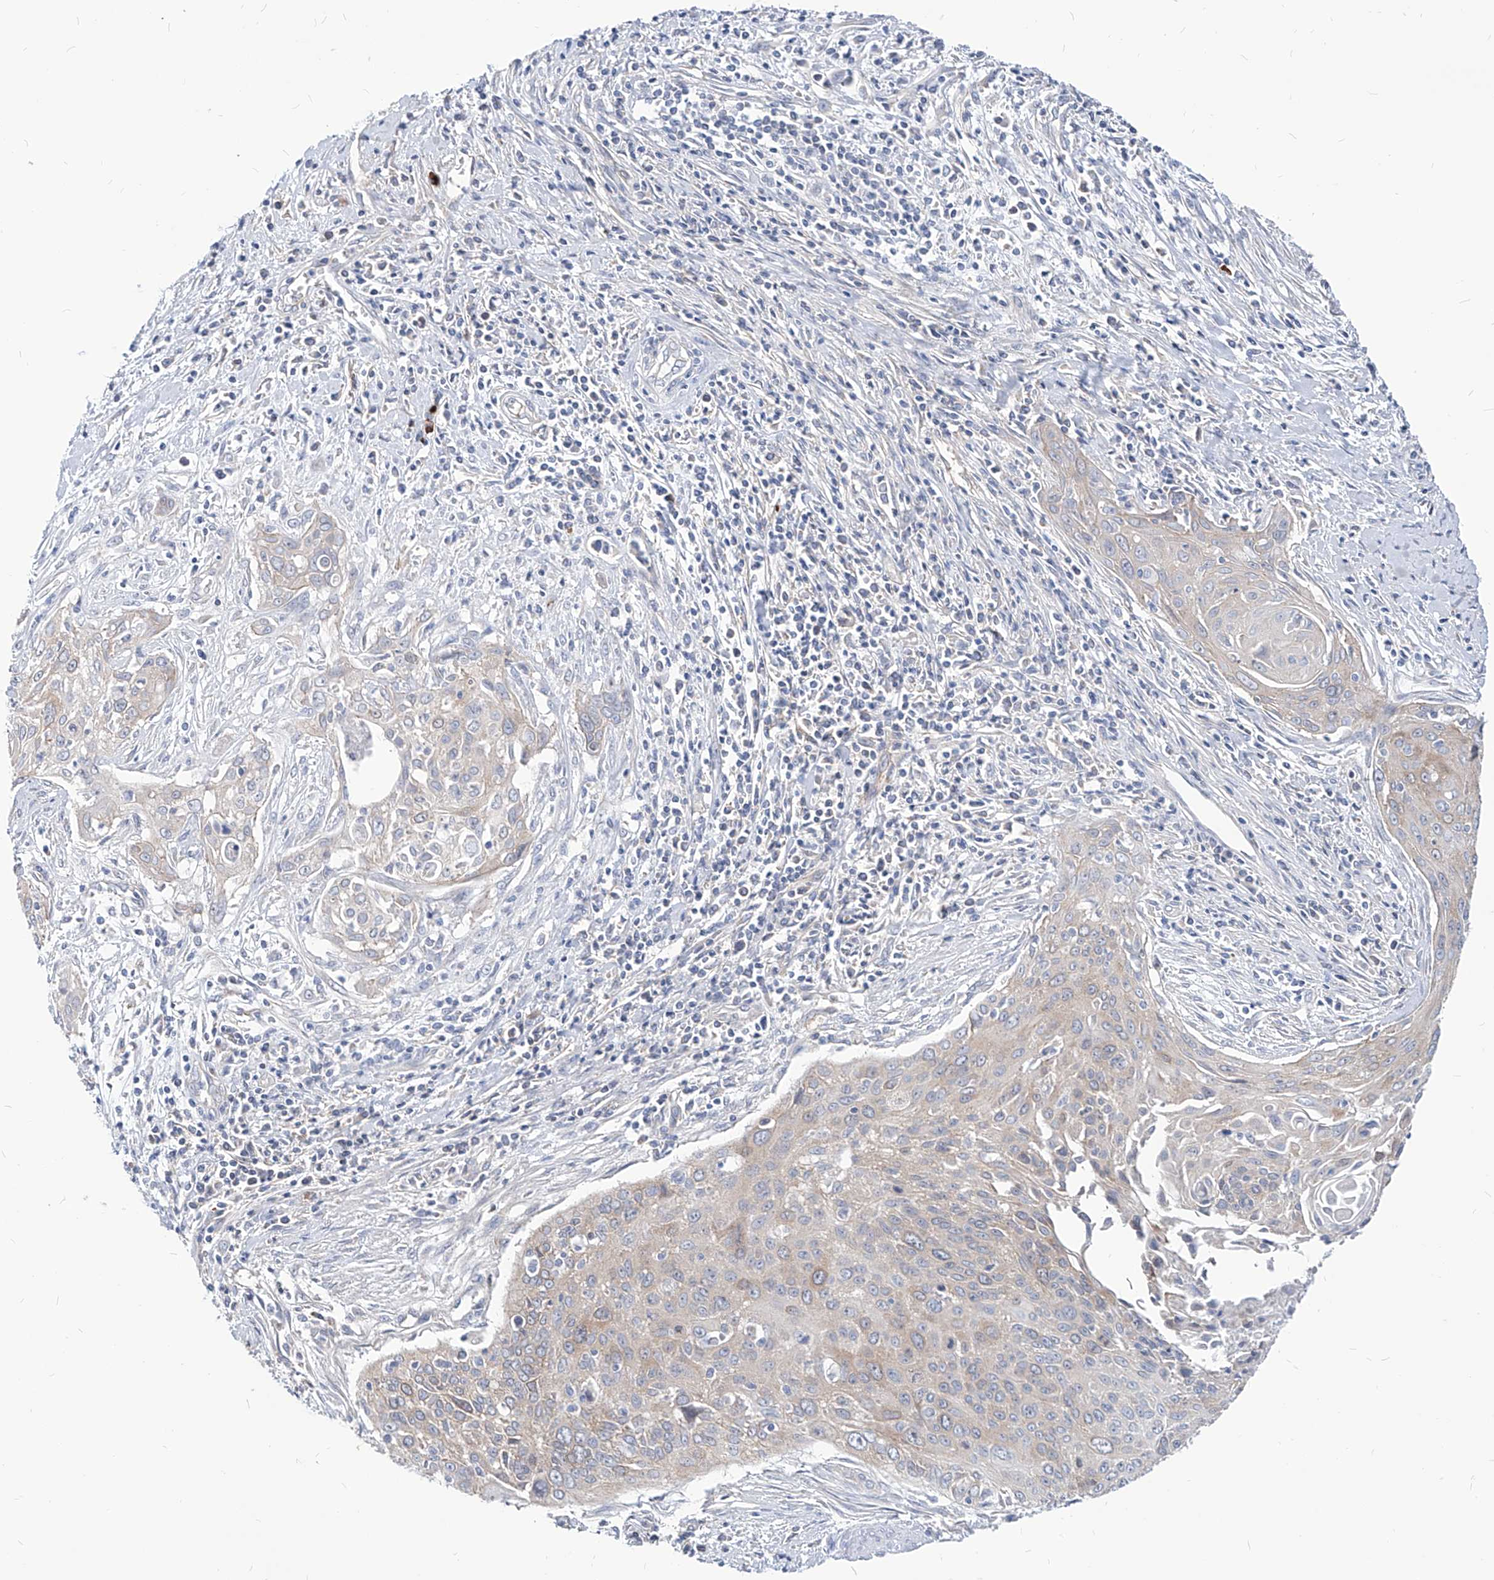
{"staining": {"intensity": "negative", "quantity": "none", "location": "none"}, "tissue": "cervical cancer", "cell_type": "Tumor cells", "image_type": "cancer", "snomed": [{"axis": "morphology", "description": "Squamous cell carcinoma, NOS"}, {"axis": "topography", "description": "Cervix"}], "caption": "Tumor cells are negative for brown protein staining in squamous cell carcinoma (cervical). (DAB (3,3'-diaminobenzidine) immunohistochemistry visualized using brightfield microscopy, high magnification).", "gene": "AKAP10", "patient": {"sex": "female", "age": 55}}